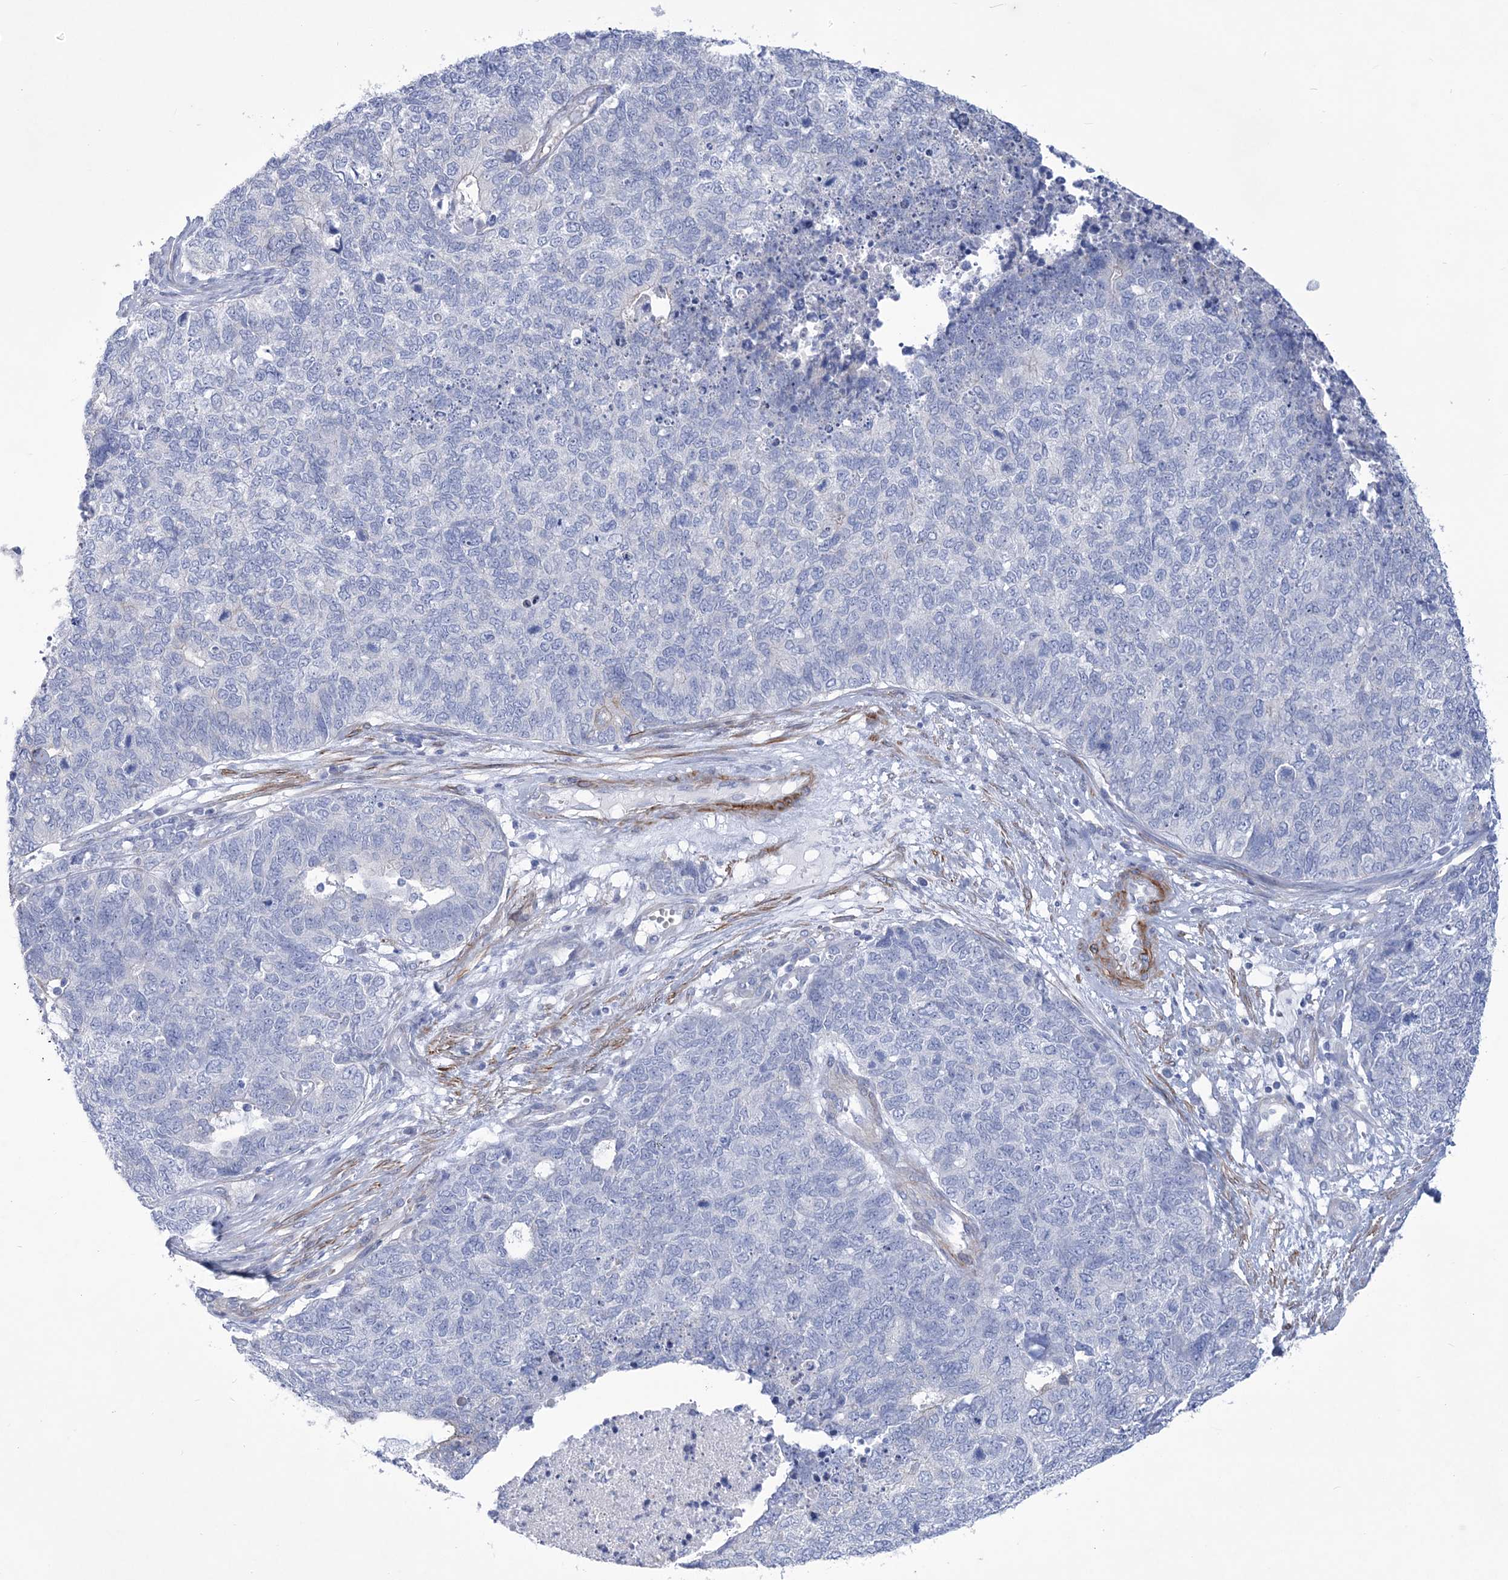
{"staining": {"intensity": "negative", "quantity": "none", "location": "none"}, "tissue": "cervical cancer", "cell_type": "Tumor cells", "image_type": "cancer", "snomed": [{"axis": "morphology", "description": "Squamous cell carcinoma, NOS"}, {"axis": "topography", "description": "Cervix"}], "caption": "This is a histopathology image of immunohistochemistry (IHC) staining of cervical cancer (squamous cell carcinoma), which shows no staining in tumor cells.", "gene": "WDR74", "patient": {"sex": "female", "age": 63}}